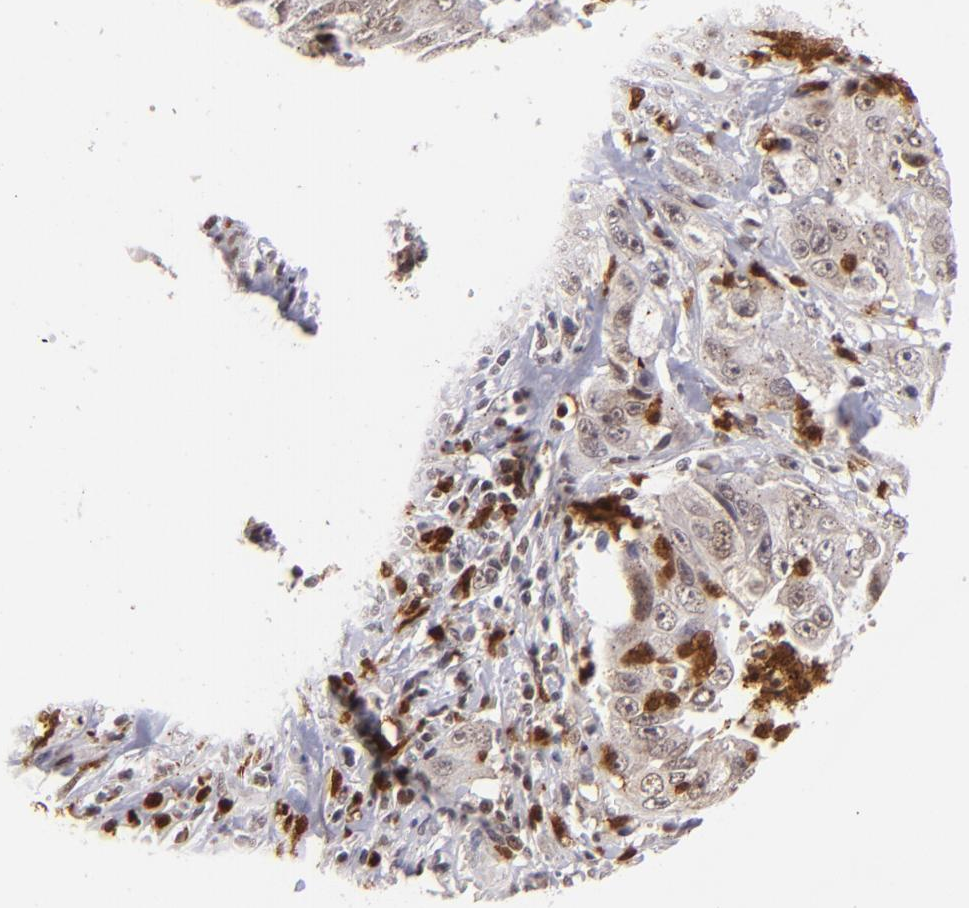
{"staining": {"intensity": "weak", "quantity": "<25%", "location": "cytoplasmic/membranous,nuclear"}, "tissue": "lung cancer", "cell_type": "Tumor cells", "image_type": "cancer", "snomed": [{"axis": "morphology", "description": "Squamous cell carcinoma, NOS"}, {"axis": "topography", "description": "Lung"}], "caption": "Immunohistochemical staining of lung squamous cell carcinoma exhibits no significant staining in tumor cells.", "gene": "RXRG", "patient": {"sex": "male", "age": 64}}